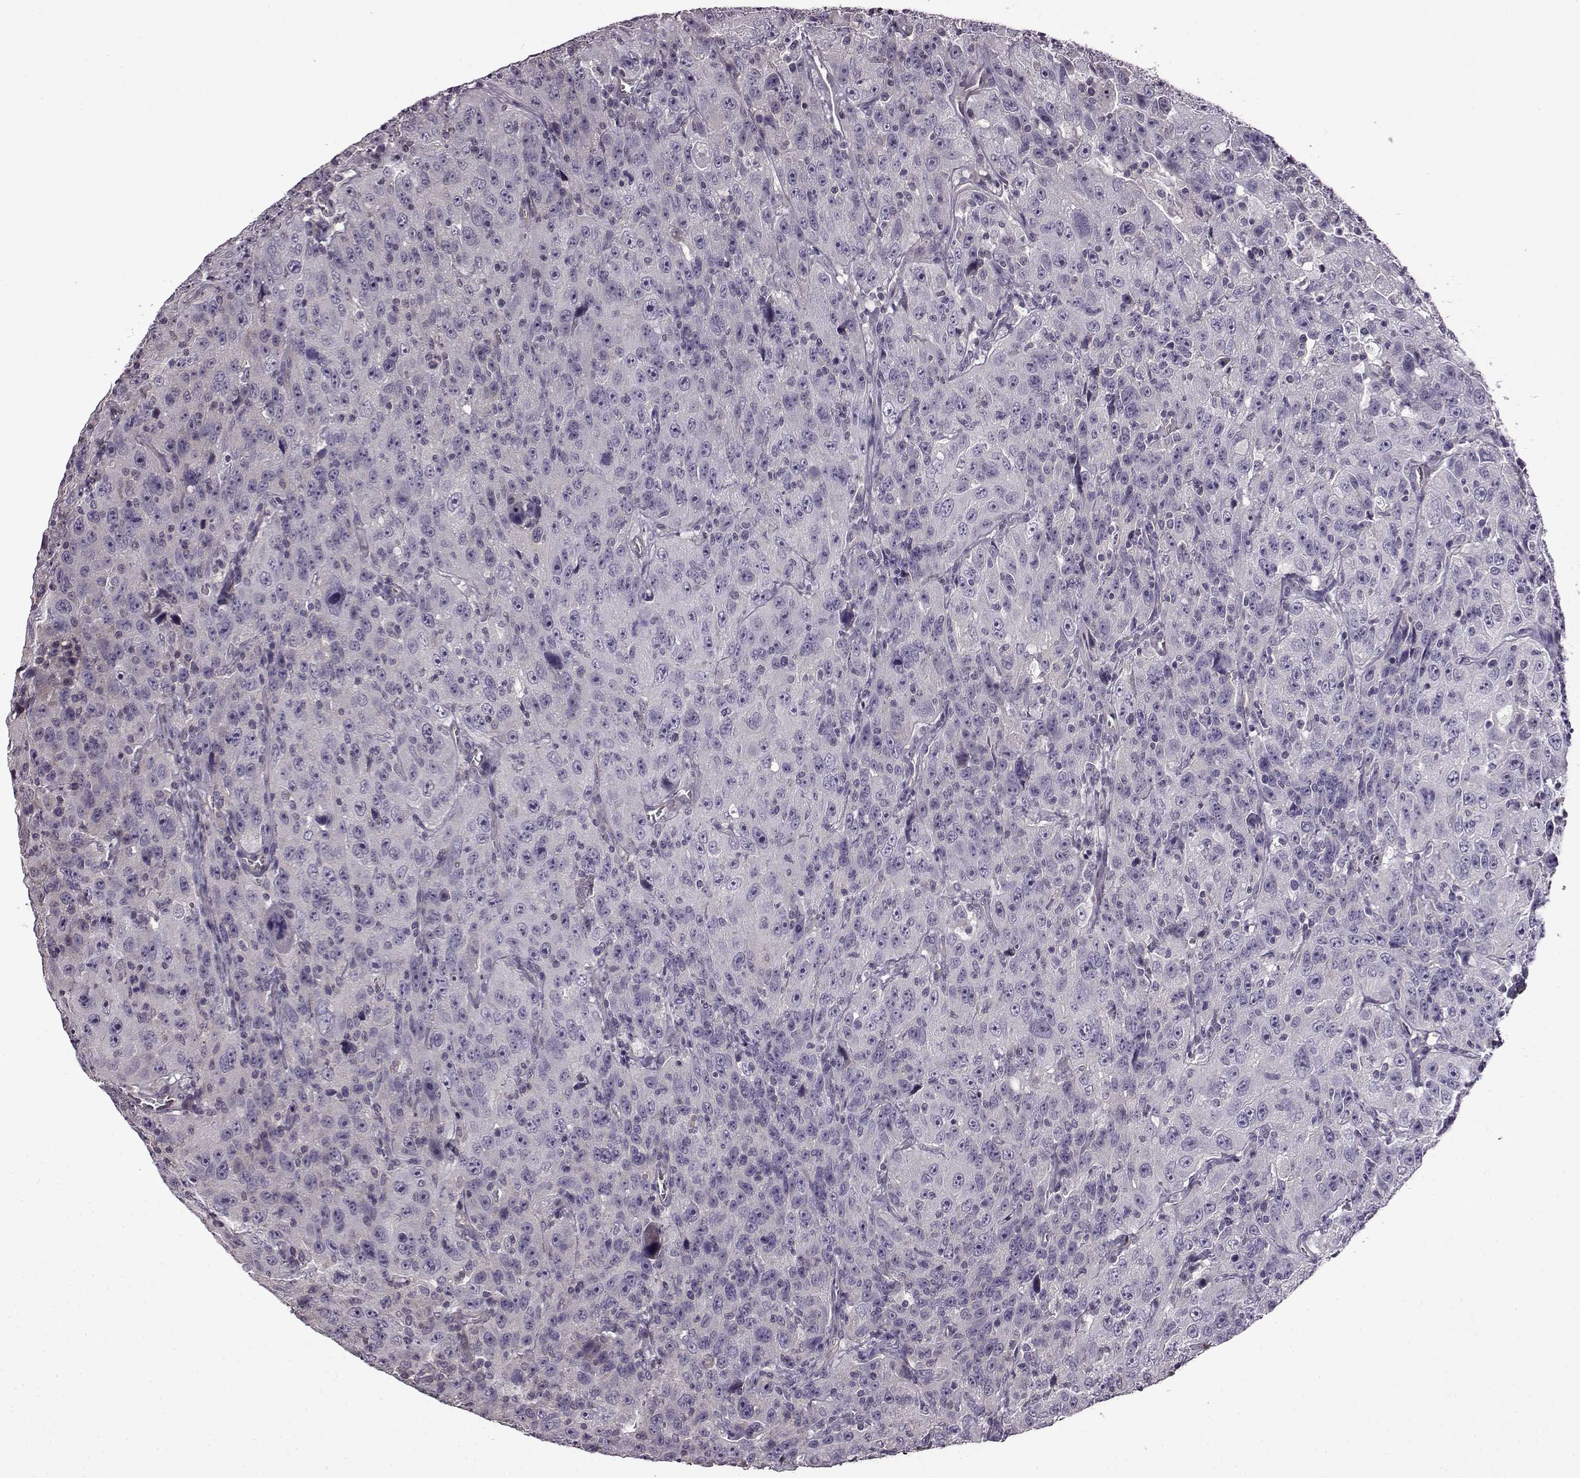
{"staining": {"intensity": "negative", "quantity": "none", "location": "none"}, "tissue": "urothelial cancer", "cell_type": "Tumor cells", "image_type": "cancer", "snomed": [{"axis": "morphology", "description": "Urothelial carcinoma, NOS"}, {"axis": "morphology", "description": "Urothelial carcinoma, High grade"}, {"axis": "topography", "description": "Urinary bladder"}], "caption": "An immunohistochemistry (IHC) image of high-grade urothelial carcinoma is shown. There is no staining in tumor cells of high-grade urothelial carcinoma.", "gene": "EDDM3B", "patient": {"sex": "female", "age": 73}}